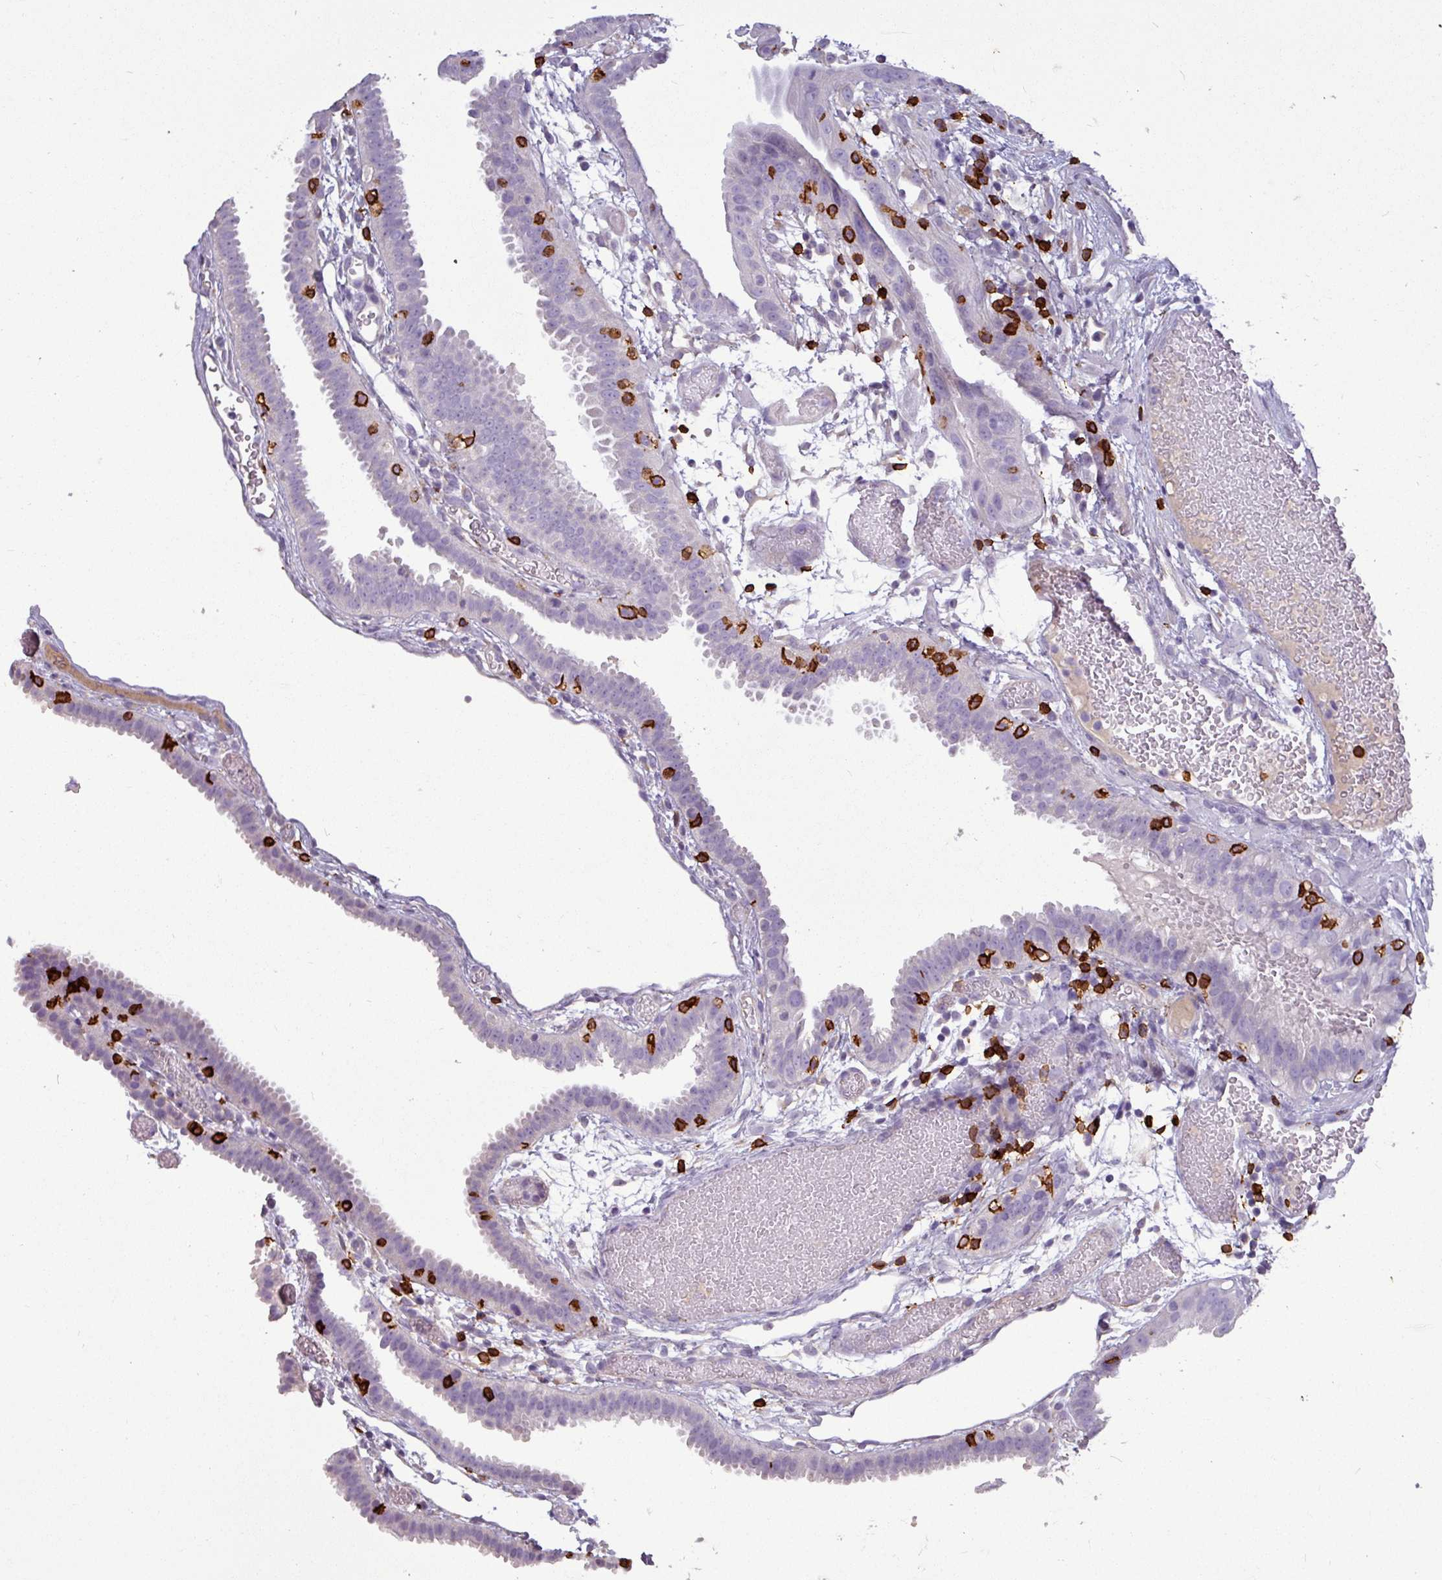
{"staining": {"intensity": "negative", "quantity": "none", "location": "none"}, "tissue": "fallopian tube", "cell_type": "Glandular cells", "image_type": "normal", "snomed": [{"axis": "morphology", "description": "Normal tissue, NOS"}, {"axis": "topography", "description": "Fallopian tube"}], "caption": "Image shows no protein positivity in glandular cells of normal fallopian tube.", "gene": "CD8A", "patient": {"sex": "female", "age": 37}}